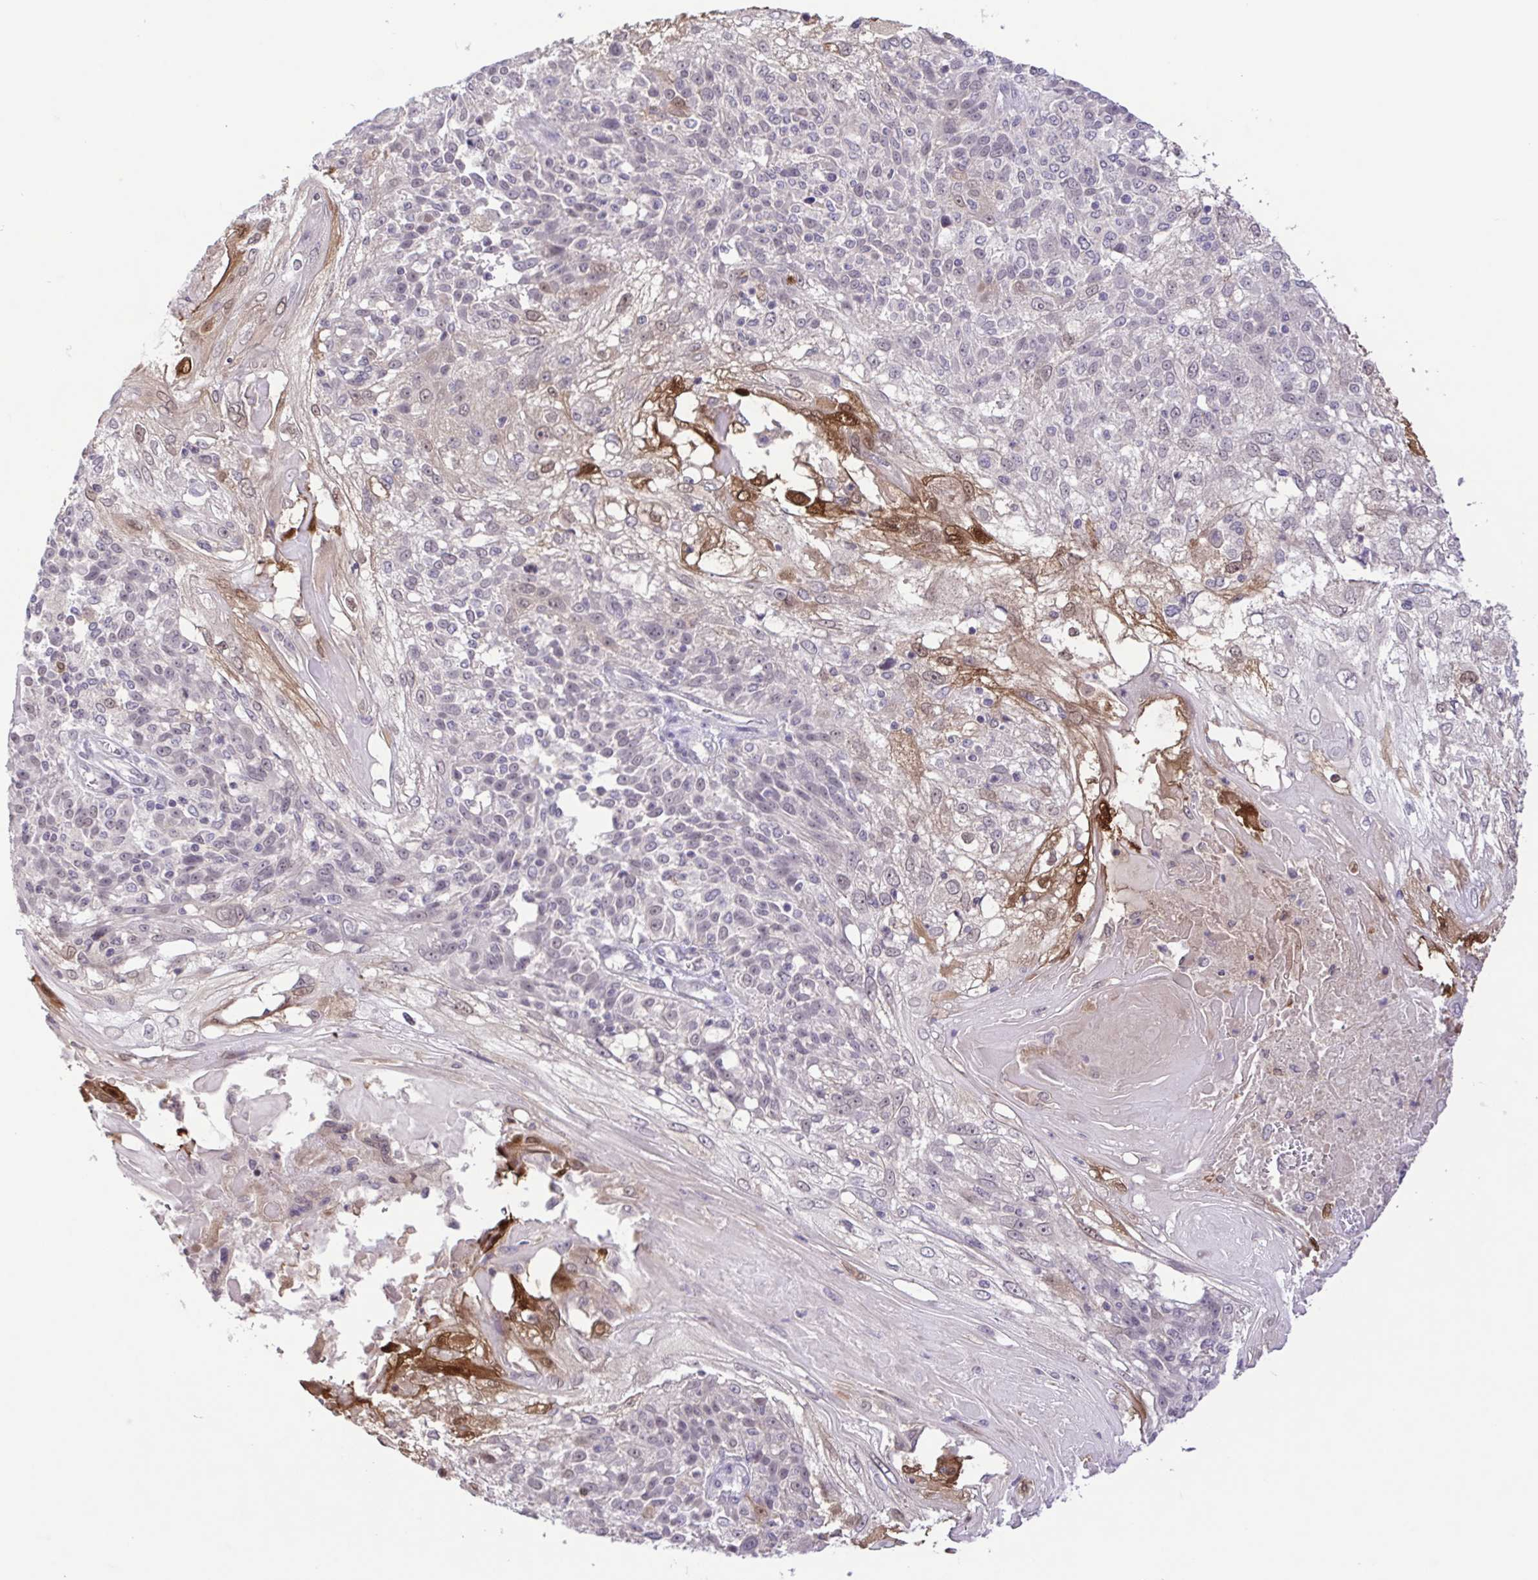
{"staining": {"intensity": "moderate", "quantity": "<25%", "location": "nuclear"}, "tissue": "skin cancer", "cell_type": "Tumor cells", "image_type": "cancer", "snomed": [{"axis": "morphology", "description": "Normal tissue, NOS"}, {"axis": "morphology", "description": "Squamous cell carcinoma, NOS"}, {"axis": "topography", "description": "Skin"}], "caption": "Immunohistochemical staining of human skin squamous cell carcinoma displays moderate nuclear protein expression in about <25% of tumor cells.", "gene": "IL1RN", "patient": {"sex": "female", "age": 83}}